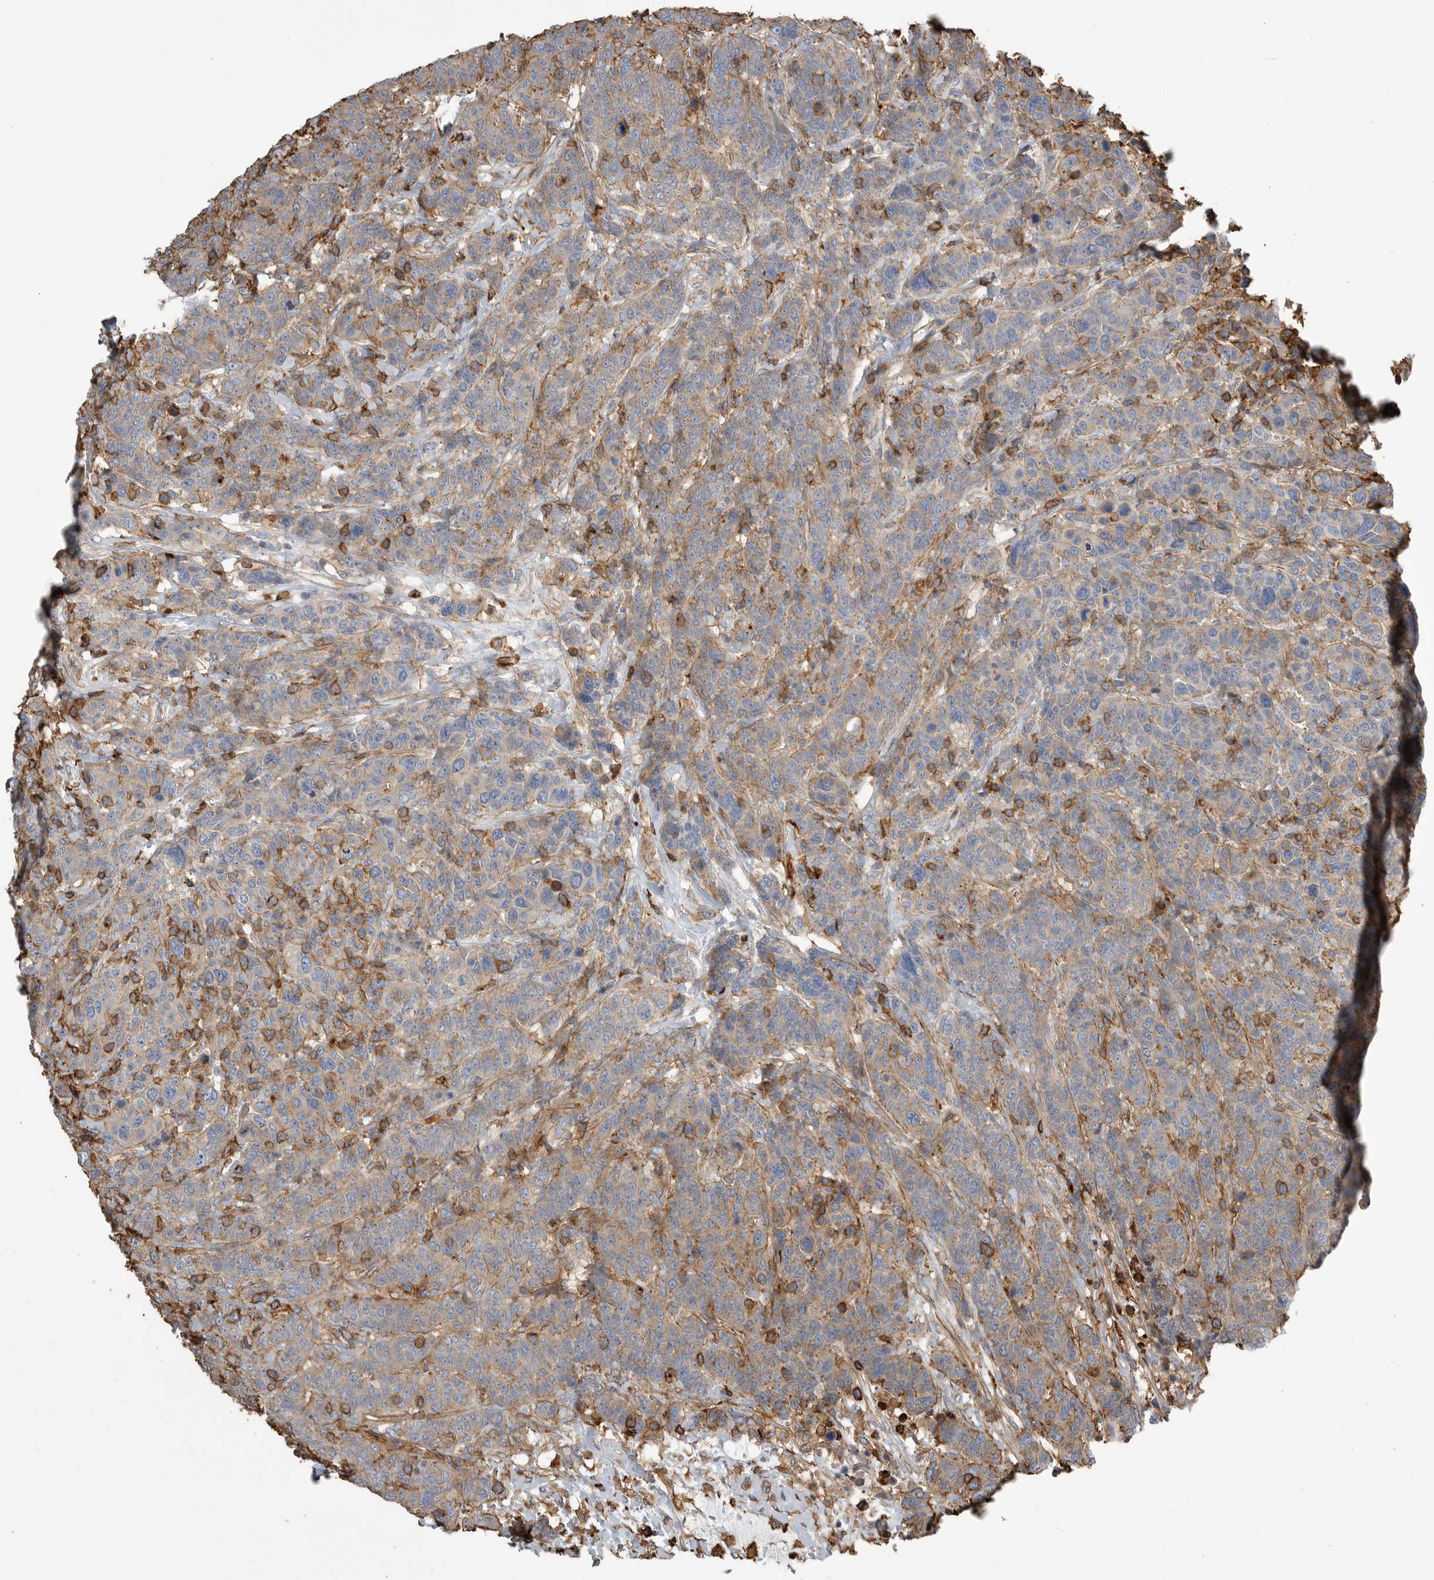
{"staining": {"intensity": "weak", "quantity": "<25%", "location": "cytoplasmic/membranous"}, "tissue": "breast cancer", "cell_type": "Tumor cells", "image_type": "cancer", "snomed": [{"axis": "morphology", "description": "Duct carcinoma"}, {"axis": "topography", "description": "Breast"}], "caption": "Immunohistochemistry (IHC) of human breast cancer reveals no expression in tumor cells.", "gene": "GPER1", "patient": {"sex": "female", "age": 37}}